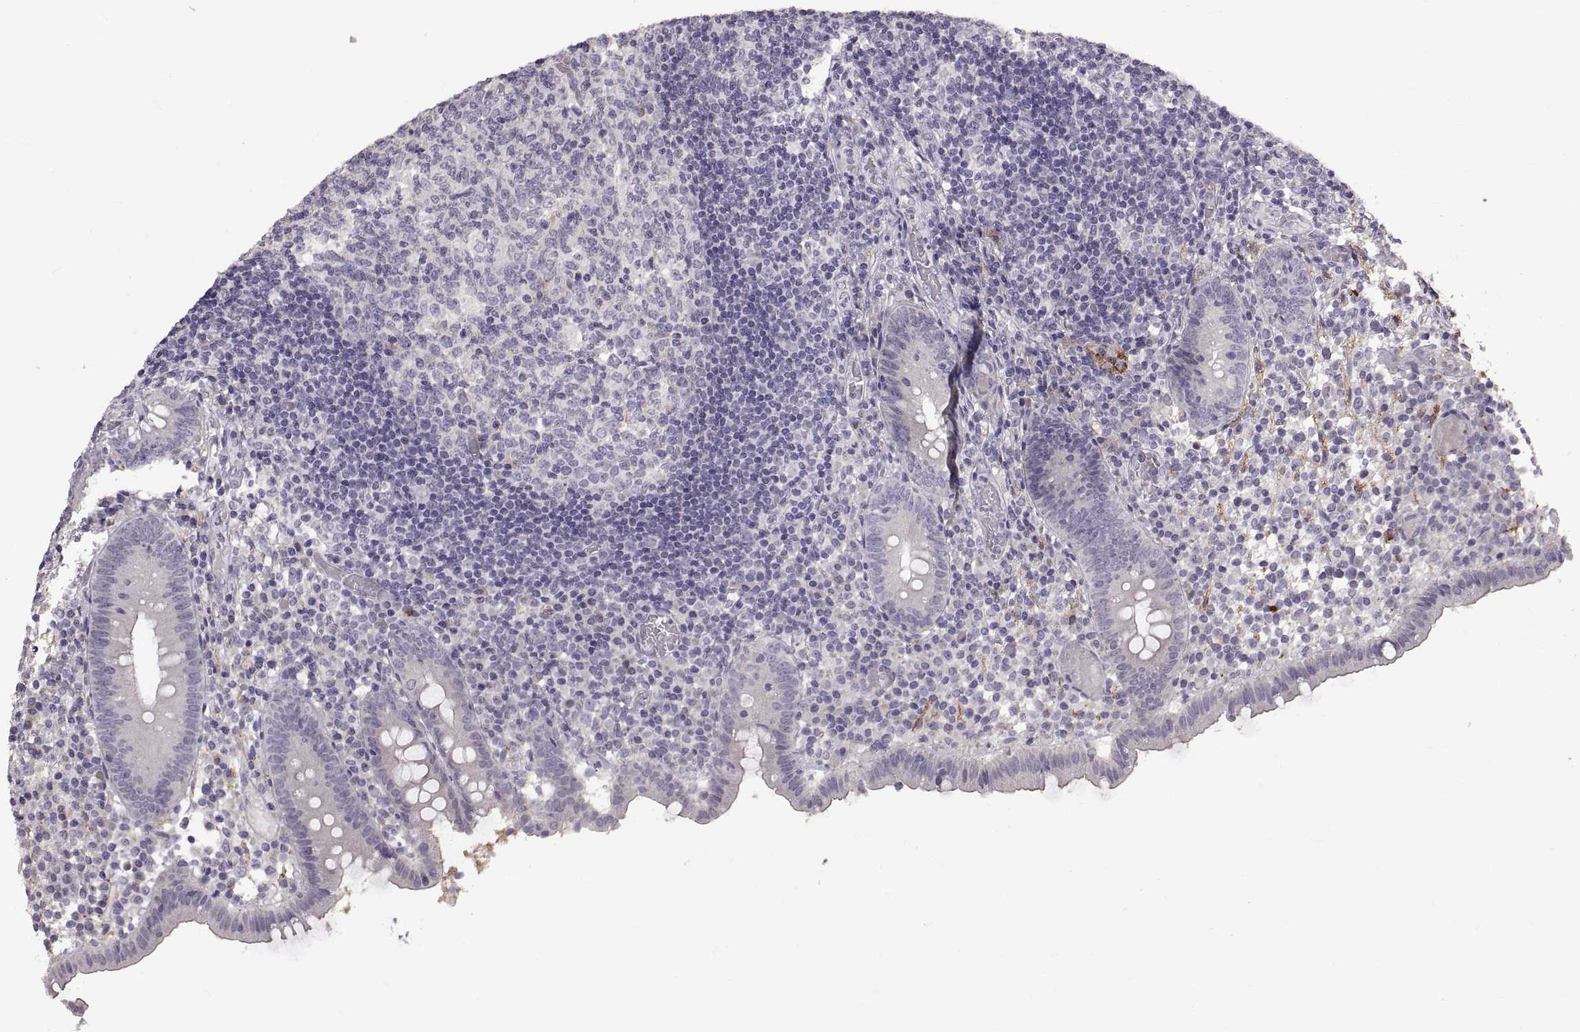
{"staining": {"intensity": "negative", "quantity": "none", "location": "none"}, "tissue": "appendix", "cell_type": "Glandular cells", "image_type": "normal", "snomed": [{"axis": "morphology", "description": "Normal tissue, NOS"}, {"axis": "topography", "description": "Appendix"}], "caption": "Protein analysis of normal appendix exhibits no significant positivity in glandular cells. The staining was performed using DAB to visualize the protein expression in brown, while the nuclei were stained in blue with hematoxylin (Magnification: 20x).", "gene": "CDH2", "patient": {"sex": "female", "age": 32}}